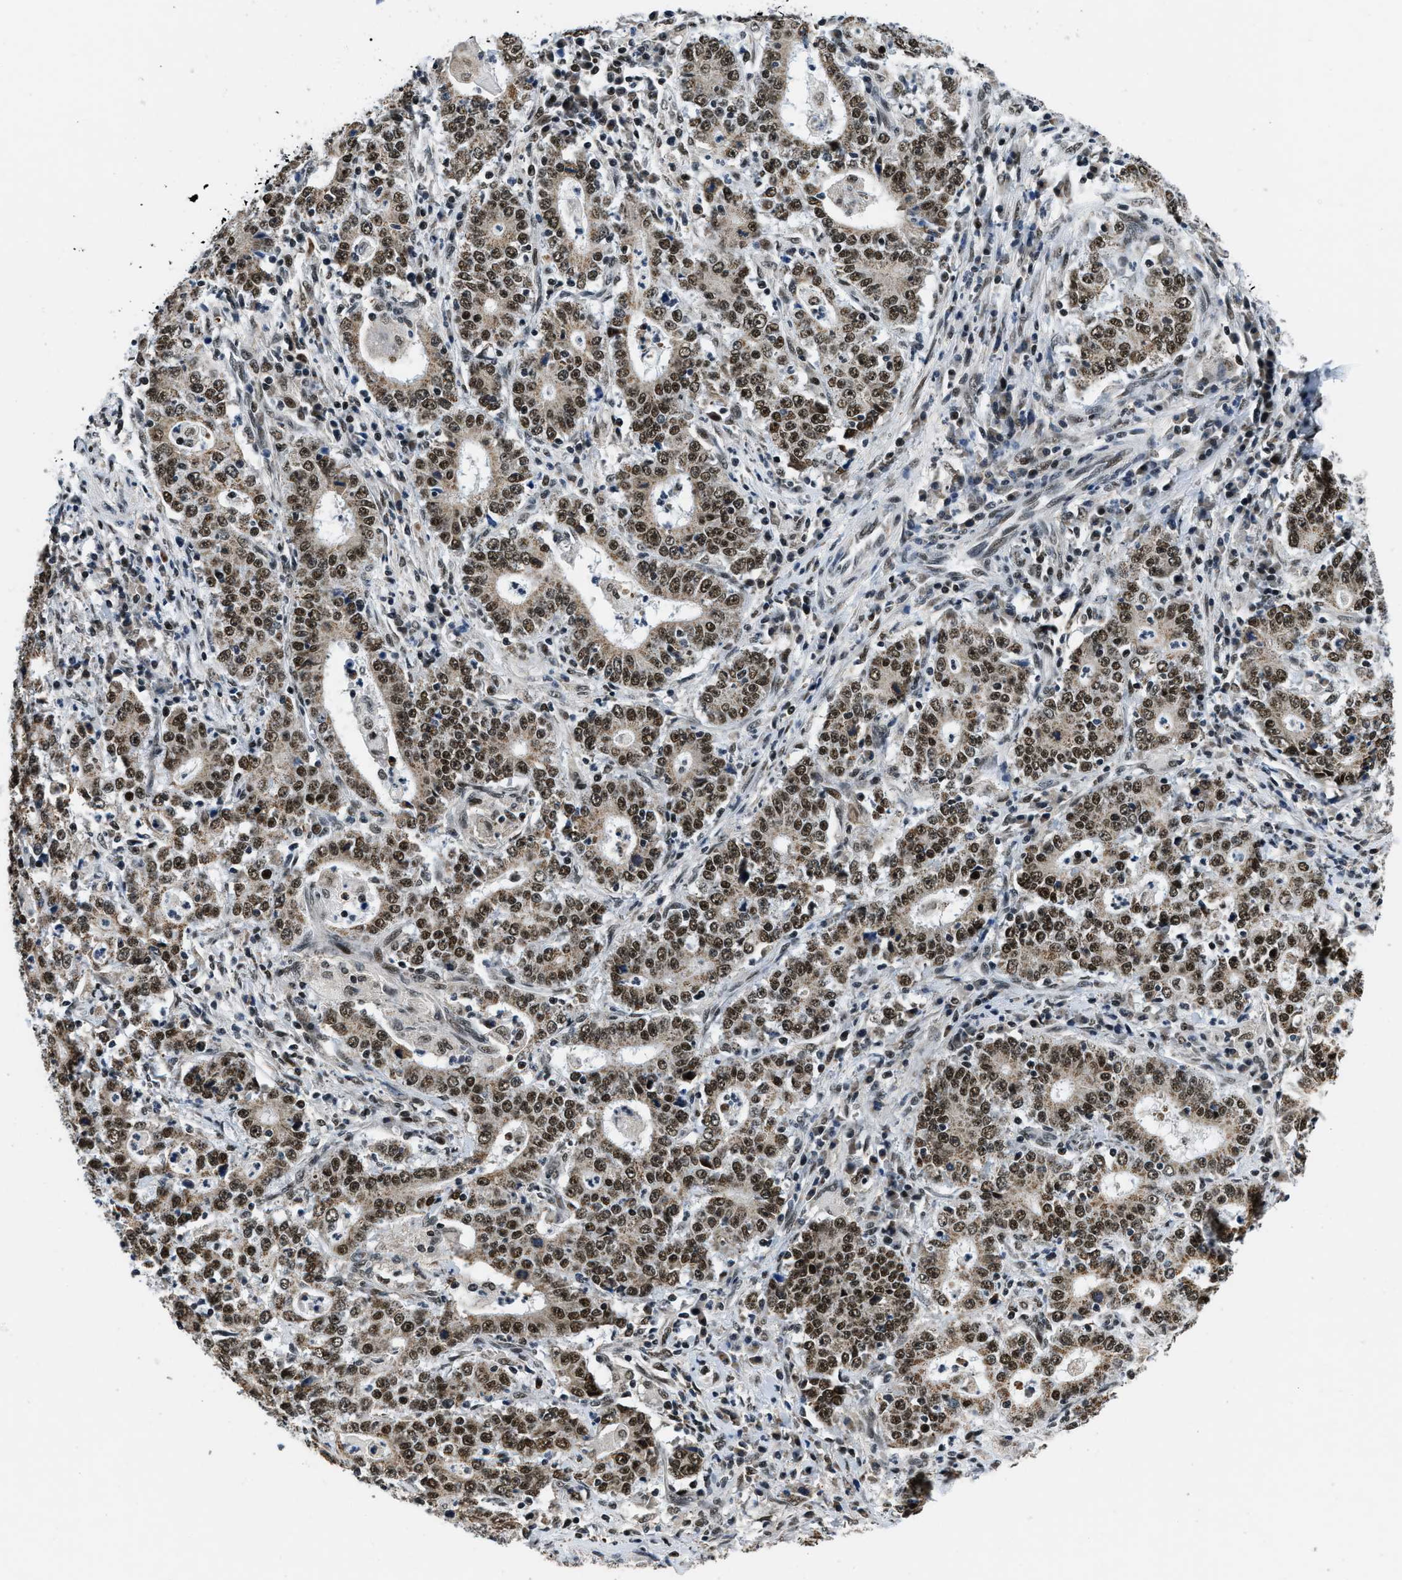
{"staining": {"intensity": "strong", "quantity": ">75%", "location": "nuclear"}, "tissue": "stomach cancer", "cell_type": "Tumor cells", "image_type": "cancer", "snomed": [{"axis": "morphology", "description": "Normal tissue, NOS"}, {"axis": "morphology", "description": "Adenocarcinoma, NOS"}, {"axis": "topography", "description": "Stomach, upper"}, {"axis": "topography", "description": "Stomach"}], "caption": "This is an image of IHC staining of stomach cancer, which shows strong expression in the nuclear of tumor cells.", "gene": "KDM3B", "patient": {"sex": "male", "age": 59}}